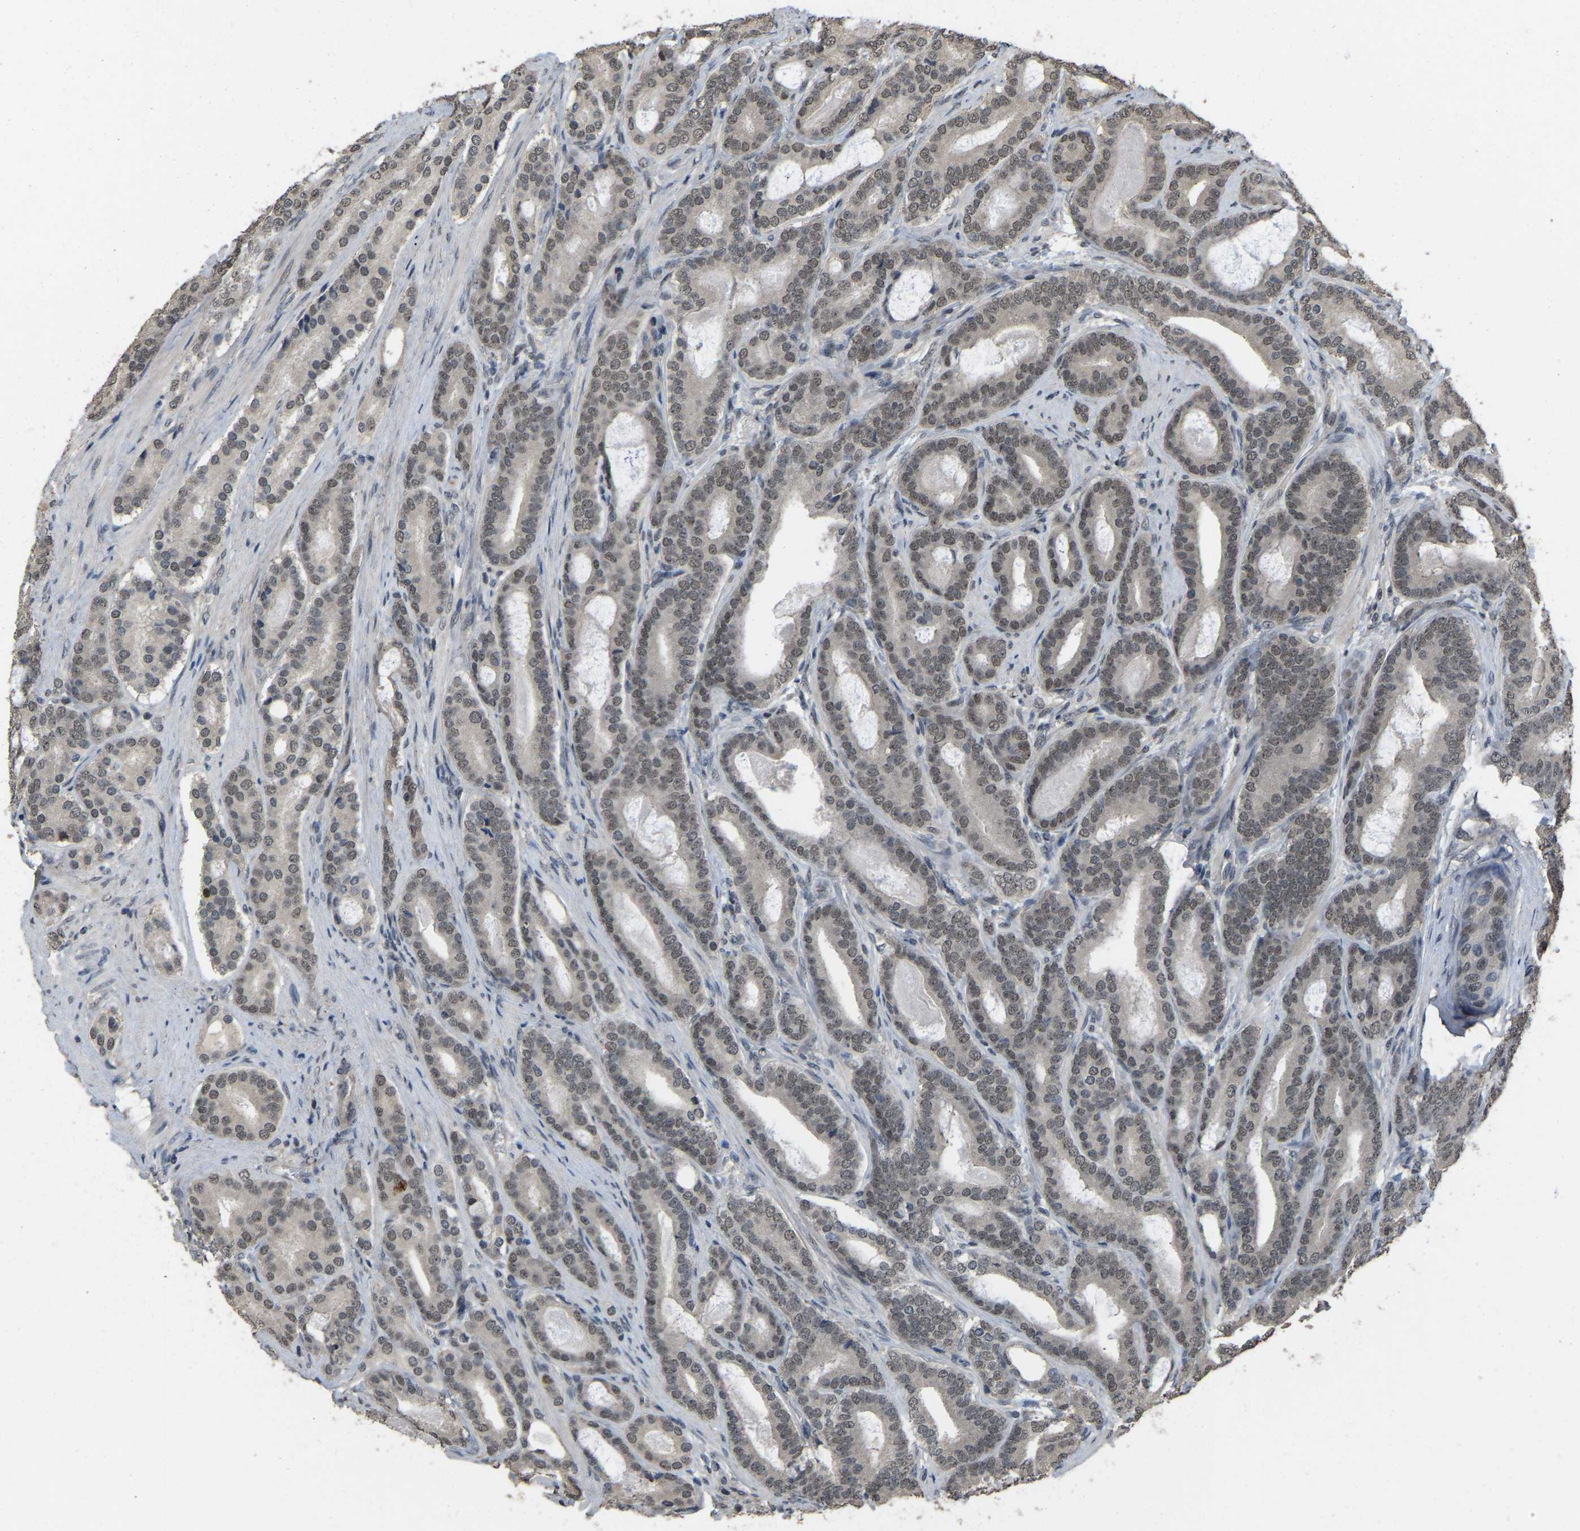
{"staining": {"intensity": "weak", "quantity": ">75%", "location": "nuclear"}, "tissue": "prostate cancer", "cell_type": "Tumor cells", "image_type": "cancer", "snomed": [{"axis": "morphology", "description": "Adenocarcinoma, High grade"}, {"axis": "topography", "description": "Prostate"}], "caption": "Prostate cancer (high-grade adenocarcinoma) stained with IHC exhibits weak nuclear expression in about >75% of tumor cells.", "gene": "ARHGAP23", "patient": {"sex": "male", "age": 60}}